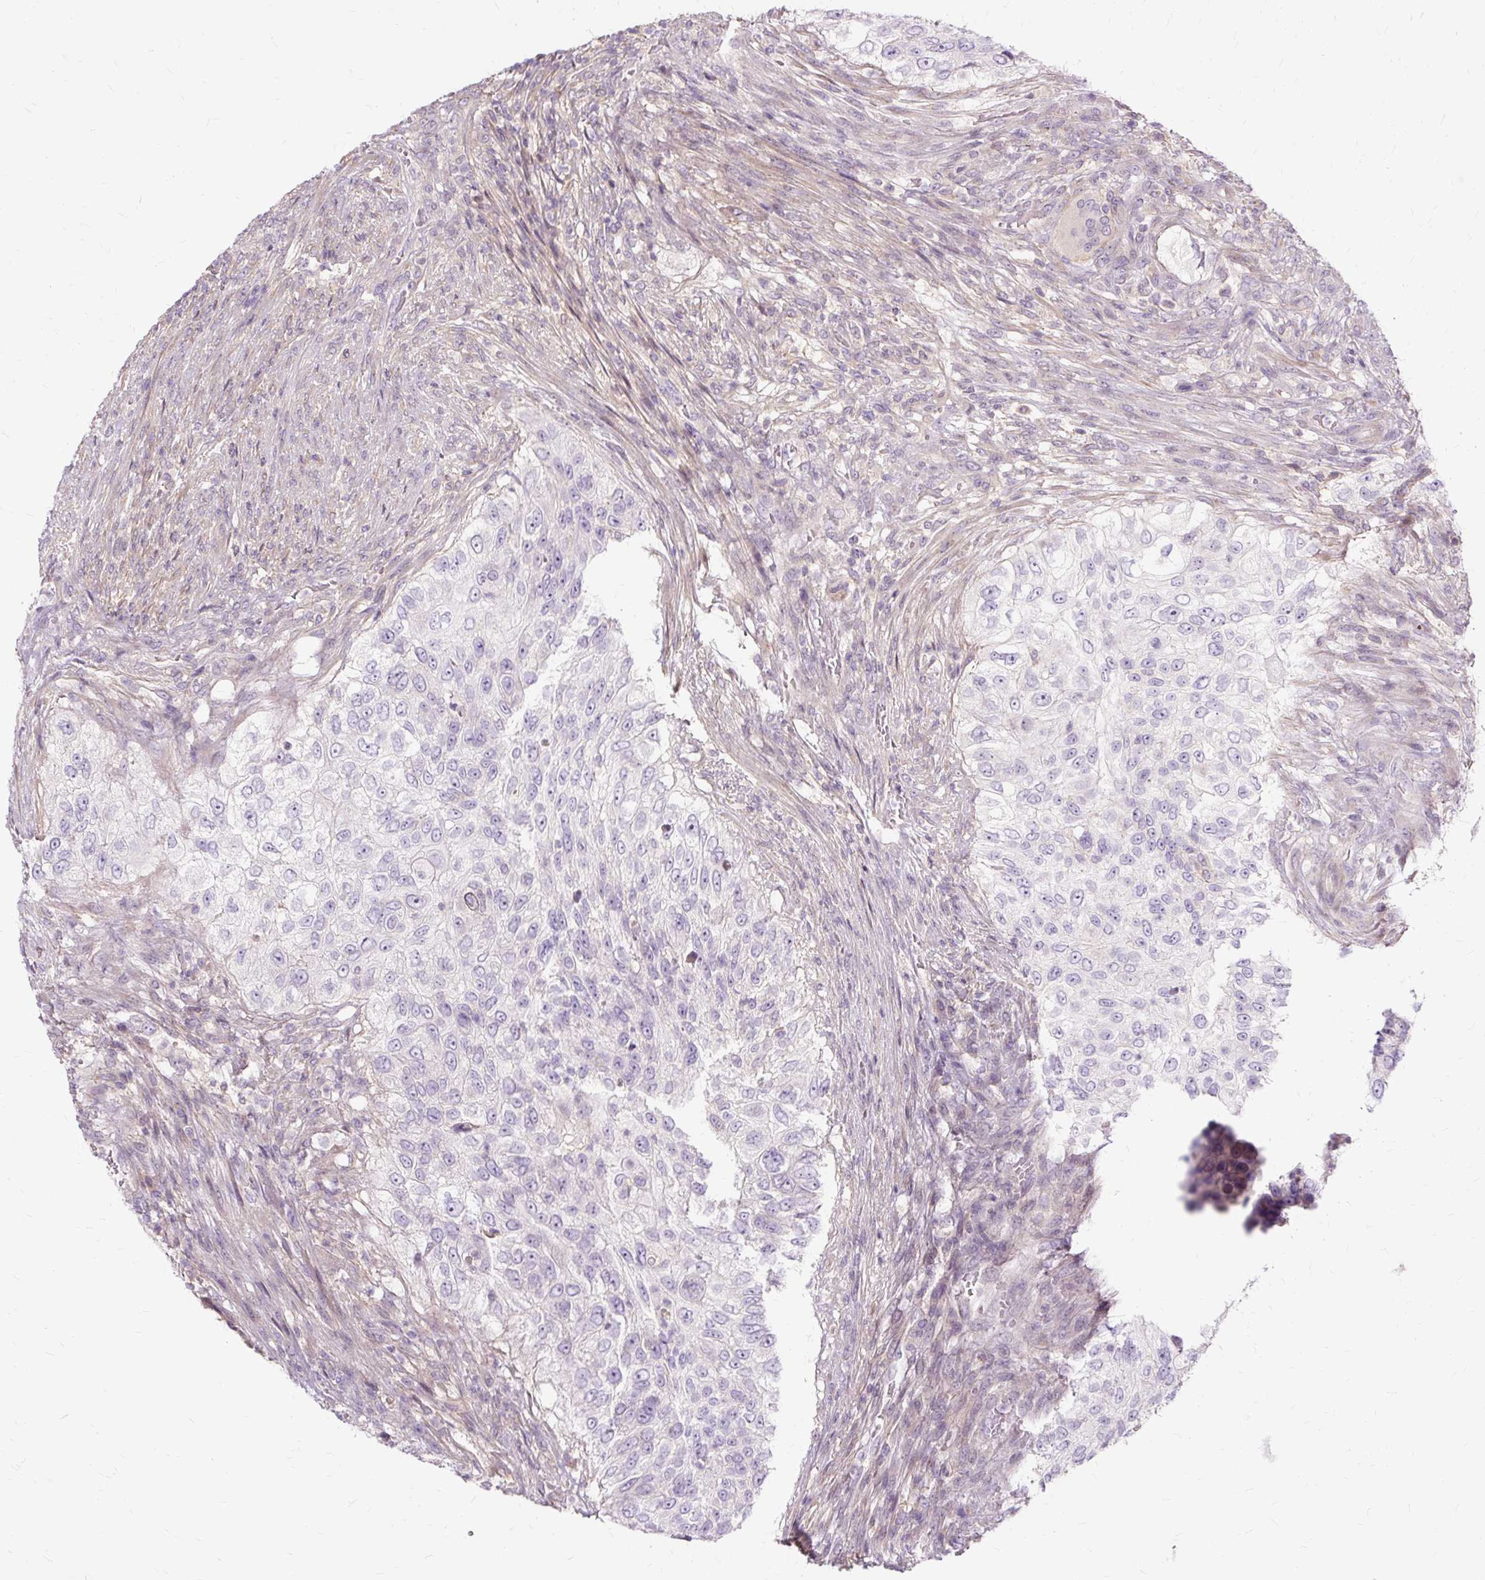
{"staining": {"intensity": "negative", "quantity": "none", "location": "none"}, "tissue": "urothelial cancer", "cell_type": "Tumor cells", "image_type": "cancer", "snomed": [{"axis": "morphology", "description": "Urothelial carcinoma, High grade"}, {"axis": "topography", "description": "Urinary bladder"}], "caption": "IHC photomicrograph of human urothelial cancer stained for a protein (brown), which reveals no expression in tumor cells.", "gene": "TSPAN8", "patient": {"sex": "female", "age": 60}}